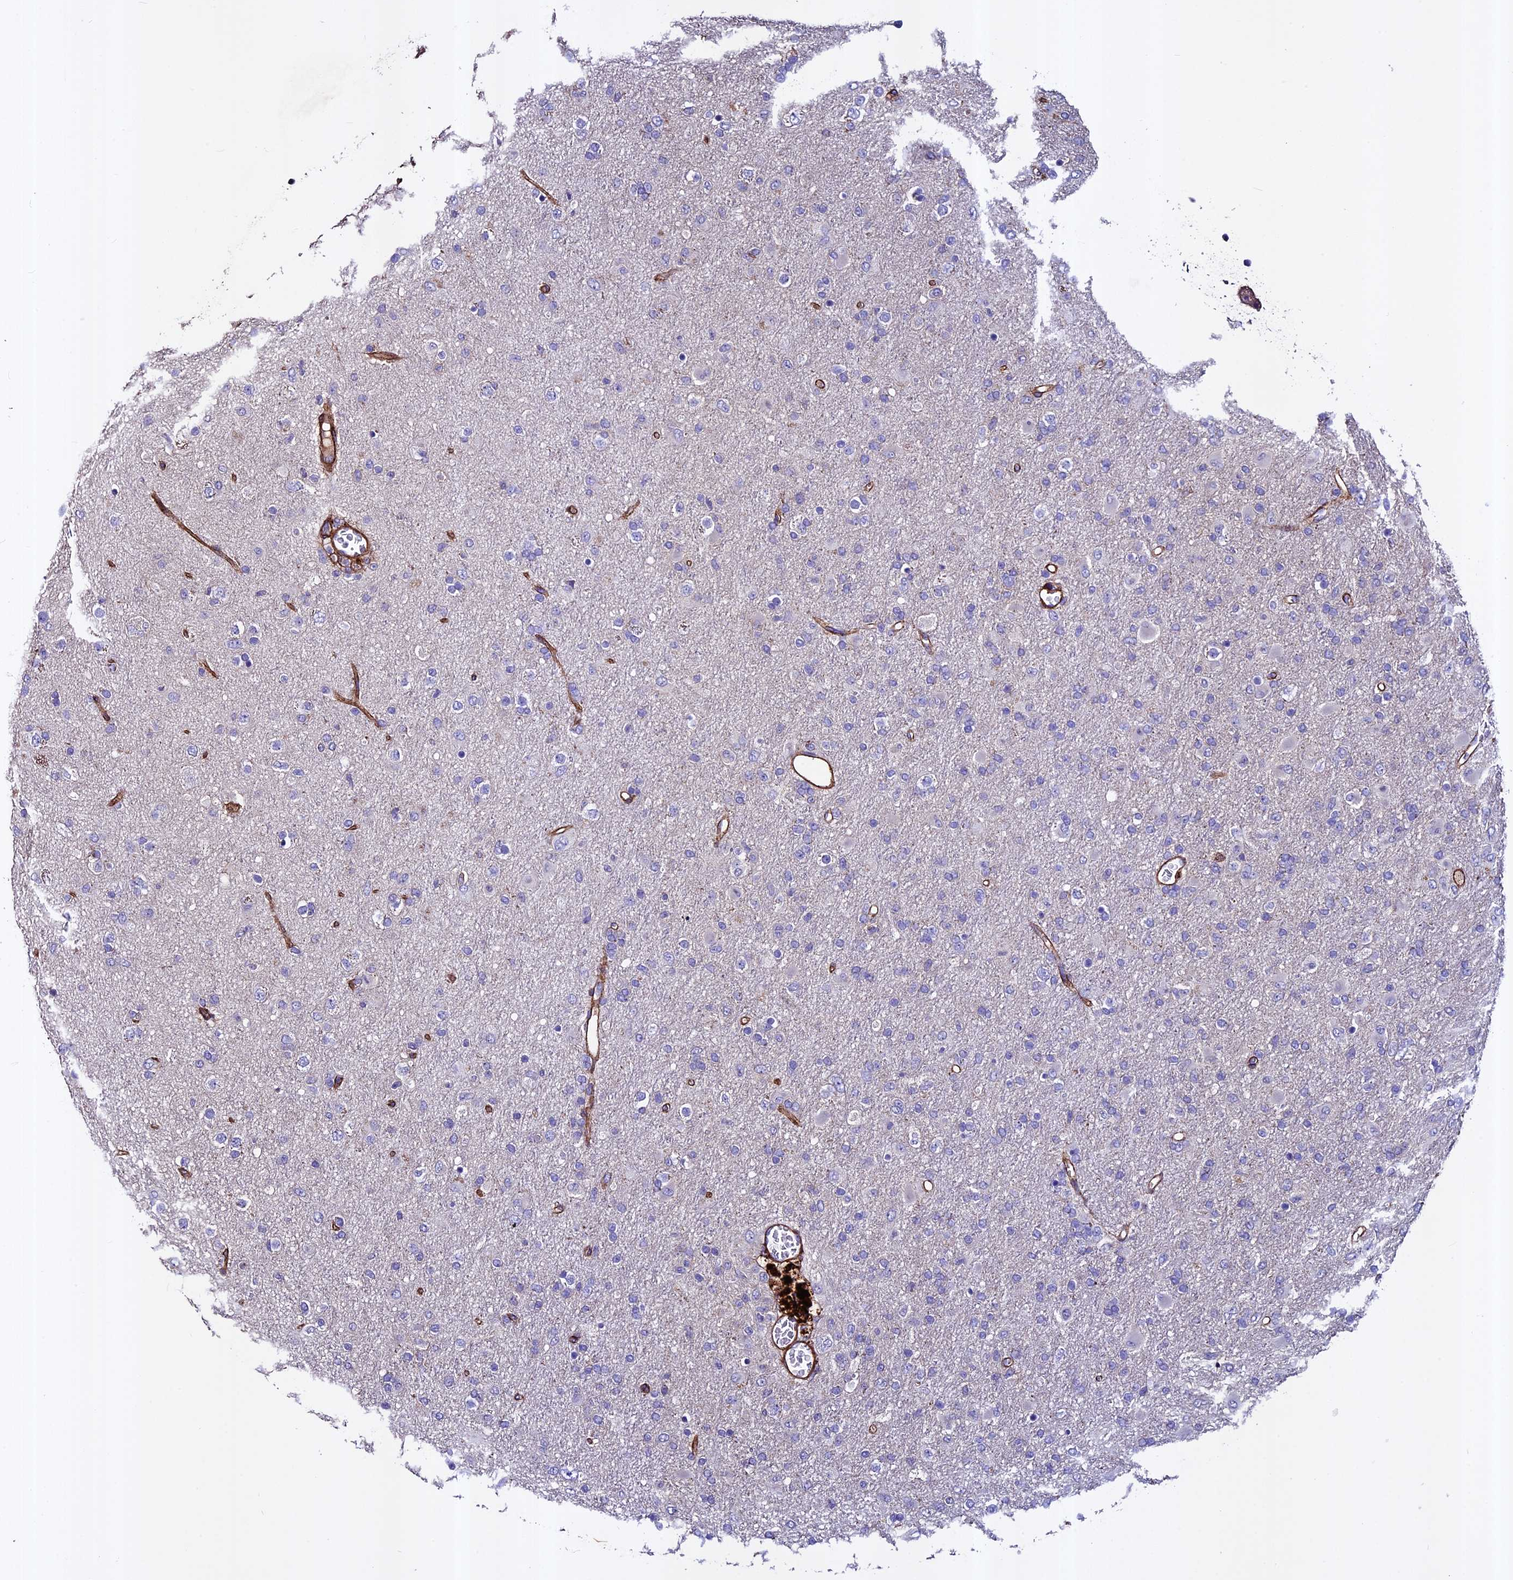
{"staining": {"intensity": "negative", "quantity": "none", "location": "none"}, "tissue": "glioma", "cell_type": "Tumor cells", "image_type": "cancer", "snomed": [{"axis": "morphology", "description": "Glioma, malignant, Low grade"}, {"axis": "topography", "description": "Brain"}], "caption": "This photomicrograph is of glioma stained with immunohistochemistry (IHC) to label a protein in brown with the nuclei are counter-stained blue. There is no expression in tumor cells.", "gene": "EVA1B", "patient": {"sex": "male", "age": 65}}